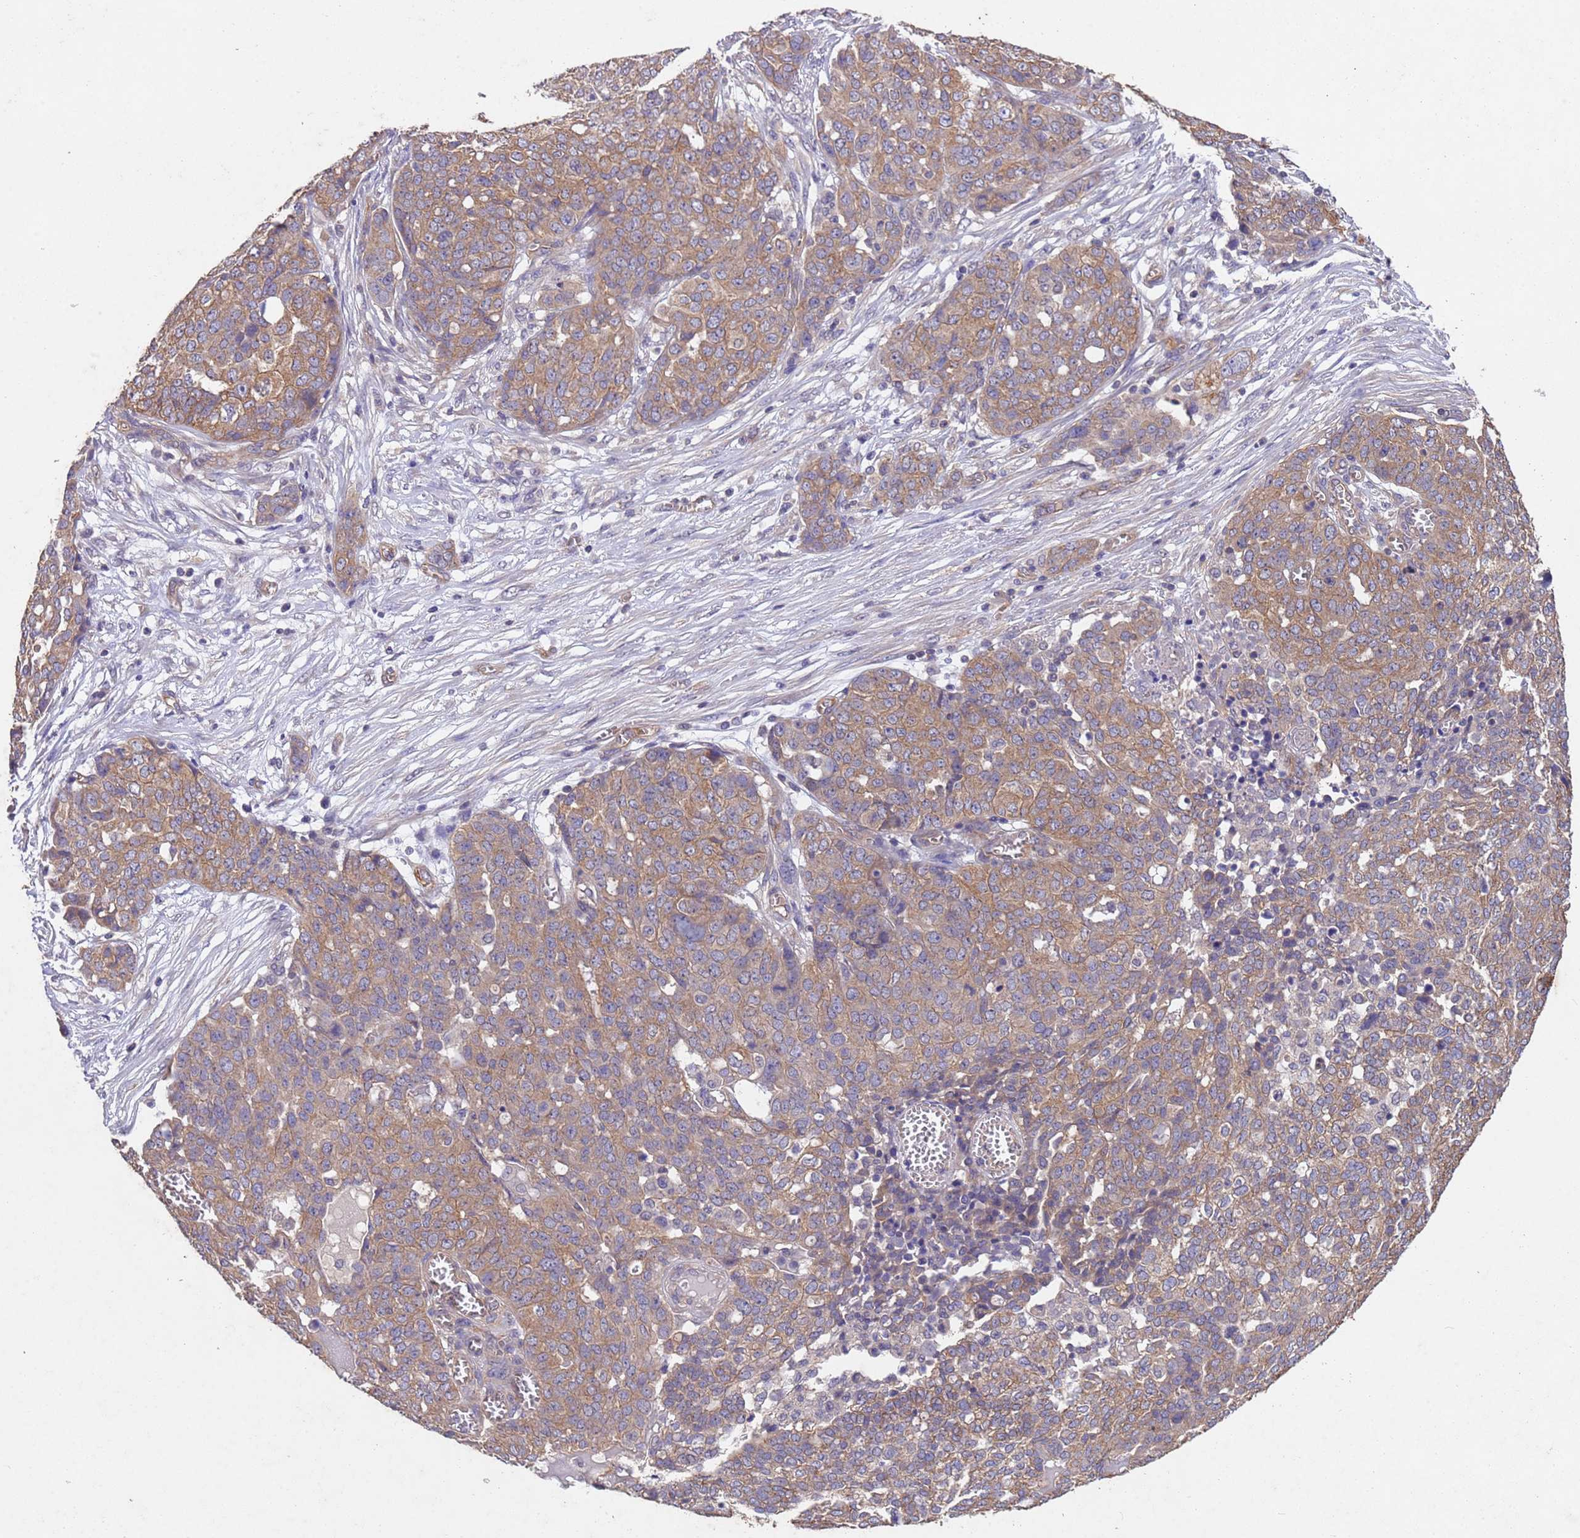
{"staining": {"intensity": "moderate", "quantity": ">75%", "location": "cytoplasmic/membranous"}, "tissue": "ovarian cancer", "cell_type": "Tumor cells", "image_type": "cancer", "snomed": [{"axis": "morphology", "description": "Cystadenocarcinoma, serous, NOS"}, {"axis": "topography", "description": "Soft tissue"}, {"axis": "topography", "description": "Ovary"}], "caption": "Immunohistochemical staining of ovarian serous cystadenocarcinoma reveals medium levels of moderate cytoplasmic/membranous expression in about >75% of tumor cells.", "gene": "MTX3", "patient": {"sex": "female", "age": 57}}